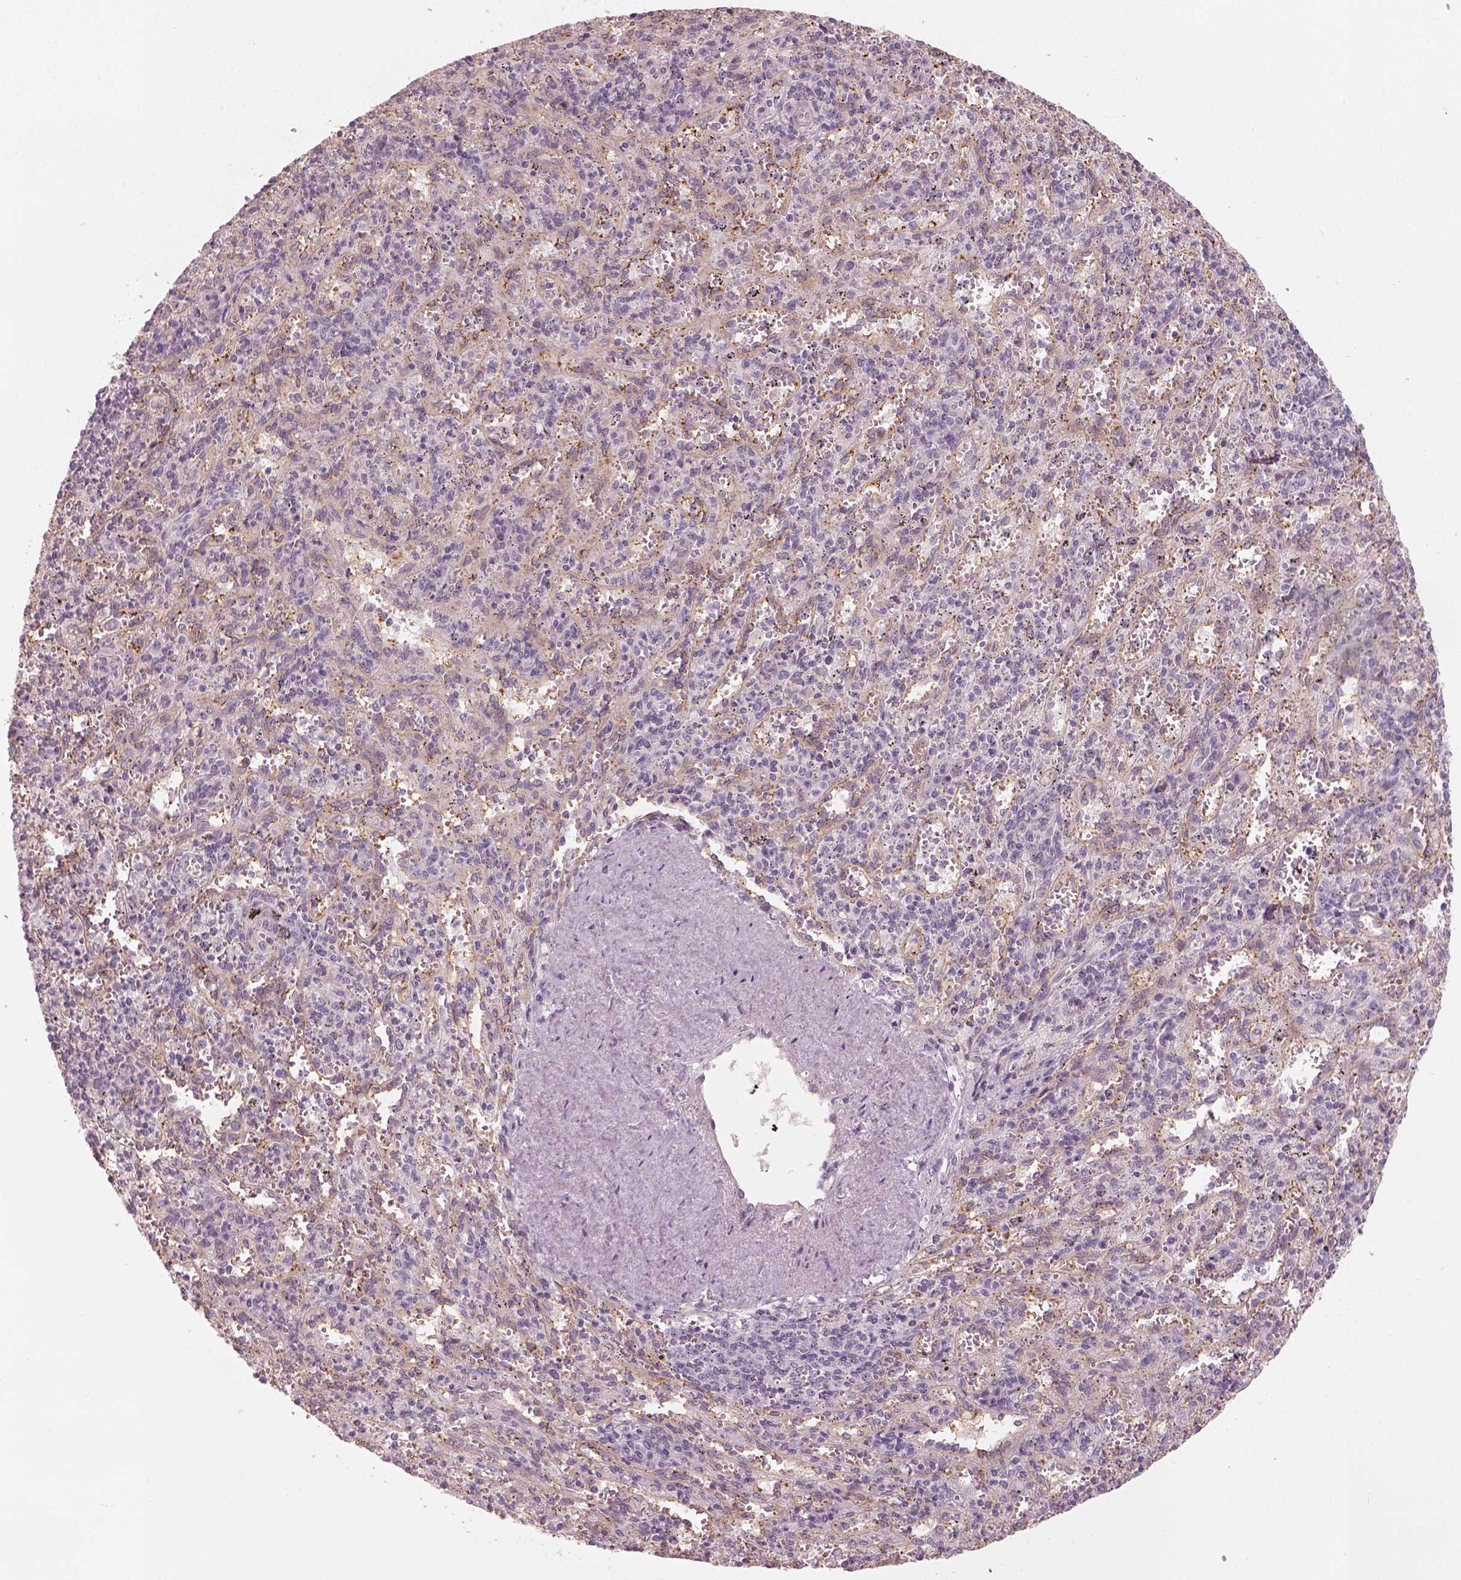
{"staining": {"intensity": "negative", "quantity": "none", "location": "none"}, "tissue": "spleen", "cell_type": "Cells in red pulp", "image_type": "normal", "snomed": [{"axis": "morphology", "description": "Normal tissue, NOS"}, {"axis": "topography", "description": "Spleen"}], "caption": "Protein analysis of benign spleen exhibits no significant staining in cells in red pulp.", "gene": "CDS1", "patient": {"sex": "male", "age": 57}}